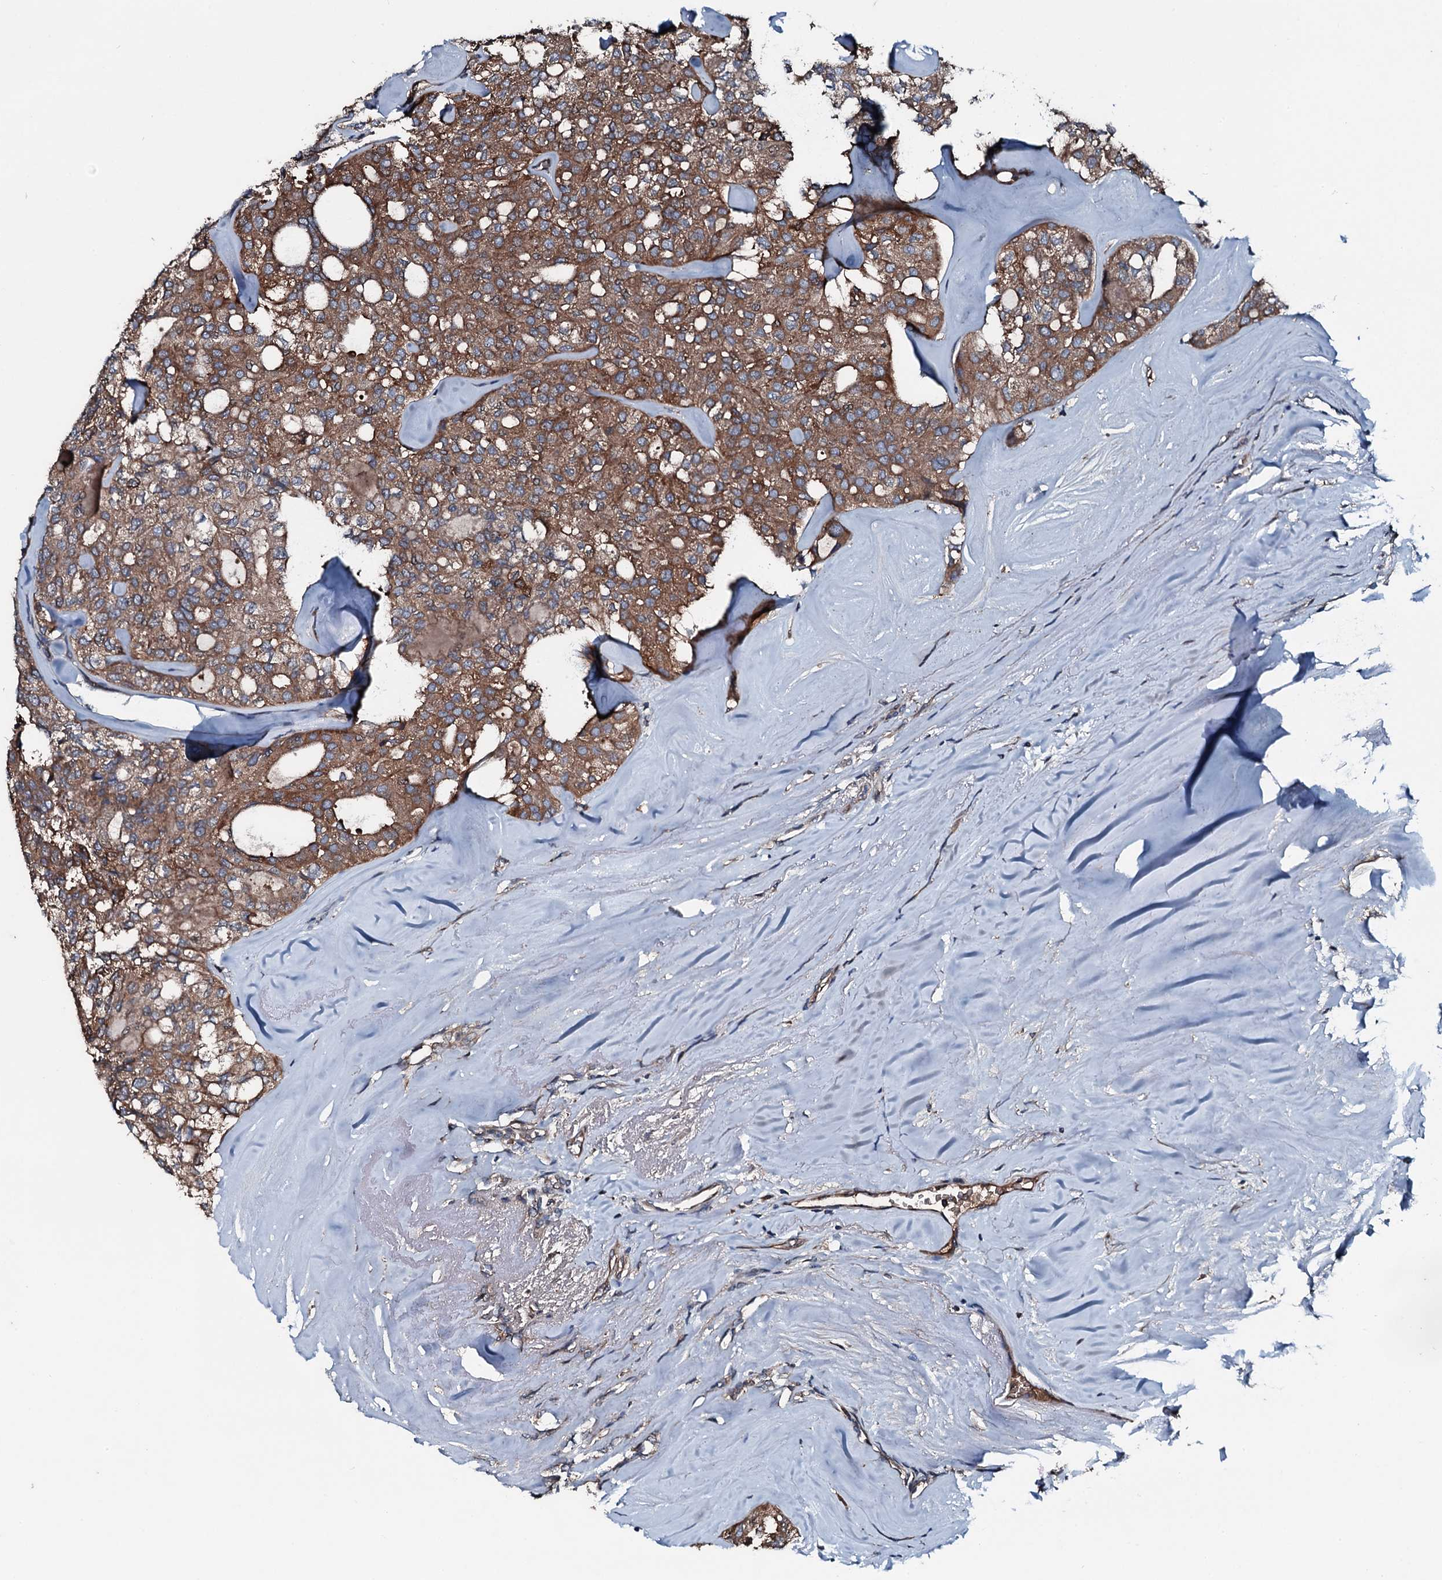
{"staining": {"intensity": "moderate", "quantity": ">75%", "location": "cytoplasmic/membranous"}, "tissue": "thyroid cancer", "cell_type": "Tumor cells", "image_type": "cancer", "snomed": [{"axis": "morphology", "description": "Follicular adenoma carcinoma, NOS"}, {"axis": "topography", "description": "Thyroid gland"}], "caption": "Follicular adenoma carcinoma (thyroid) tissue shows moderate cytoplasmic/membranous expression in about >75% of tumor cells, visualized by immunohistochemistry.", "gene": "AARS1", "patient": {"sex": "male", "age": 75}}